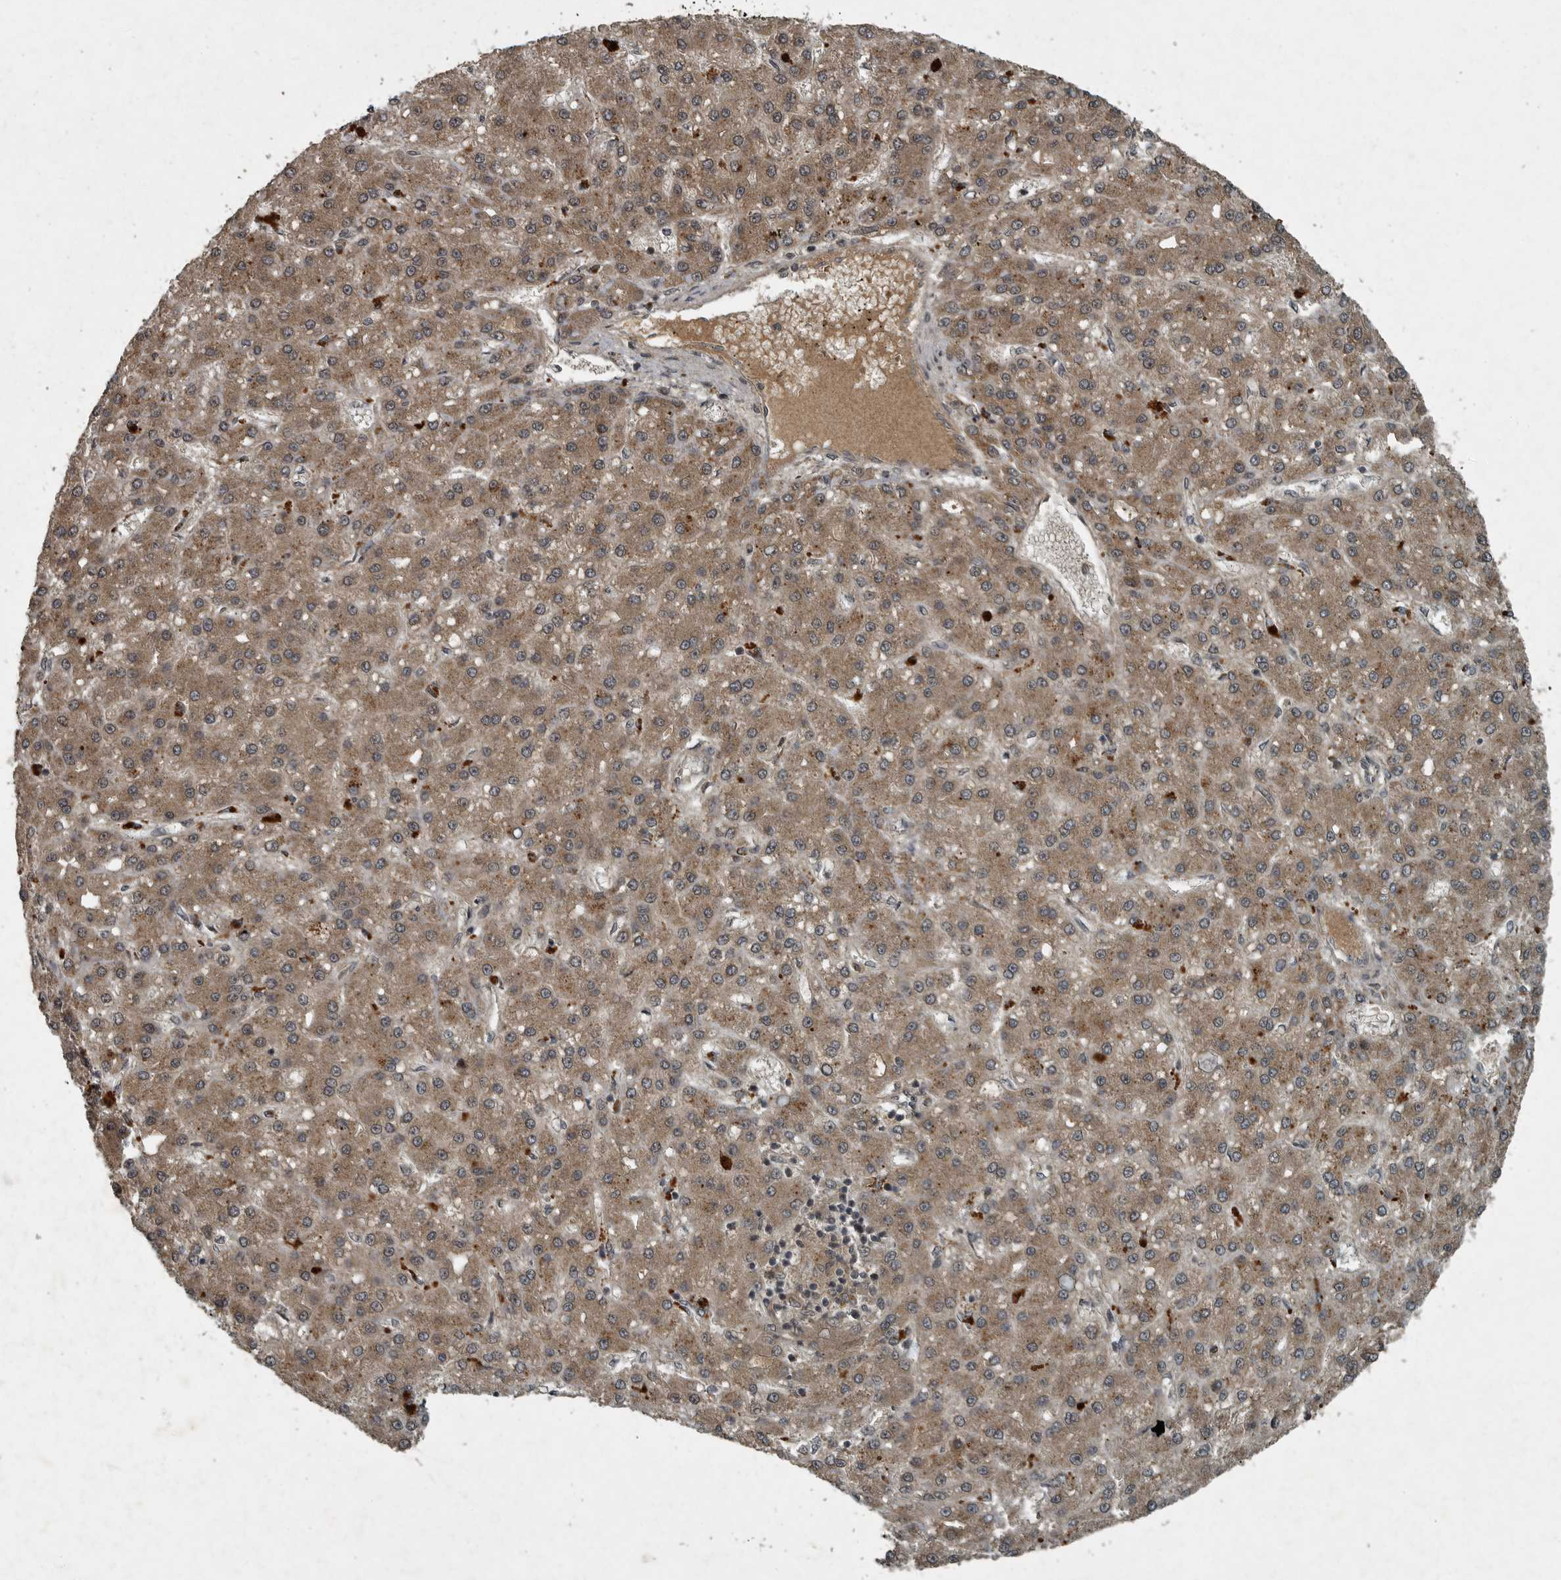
{"staining": {"intensity": "moderate", "quantity": ">75%", "location": "cytoplasmic/membranous"}, "tissue": "liver cancer", "cell_type": "Tumor cells", "image_type": "cancer", "snomed": [{"axis": "morphology", "description": "Carcinoma, Hepatocellular, NOS"}, {"axis": "topography", "description": "Liver"}], "caption": "Approximately >75% of tumor cells in hepatocellular carcinoma (liver) display moderate cytoplasmic/membranous protein expression as visualized by brown immunohistochemical staining.", "gene": "FOXO1", "patient": {"sex": "male", "age": 67}}